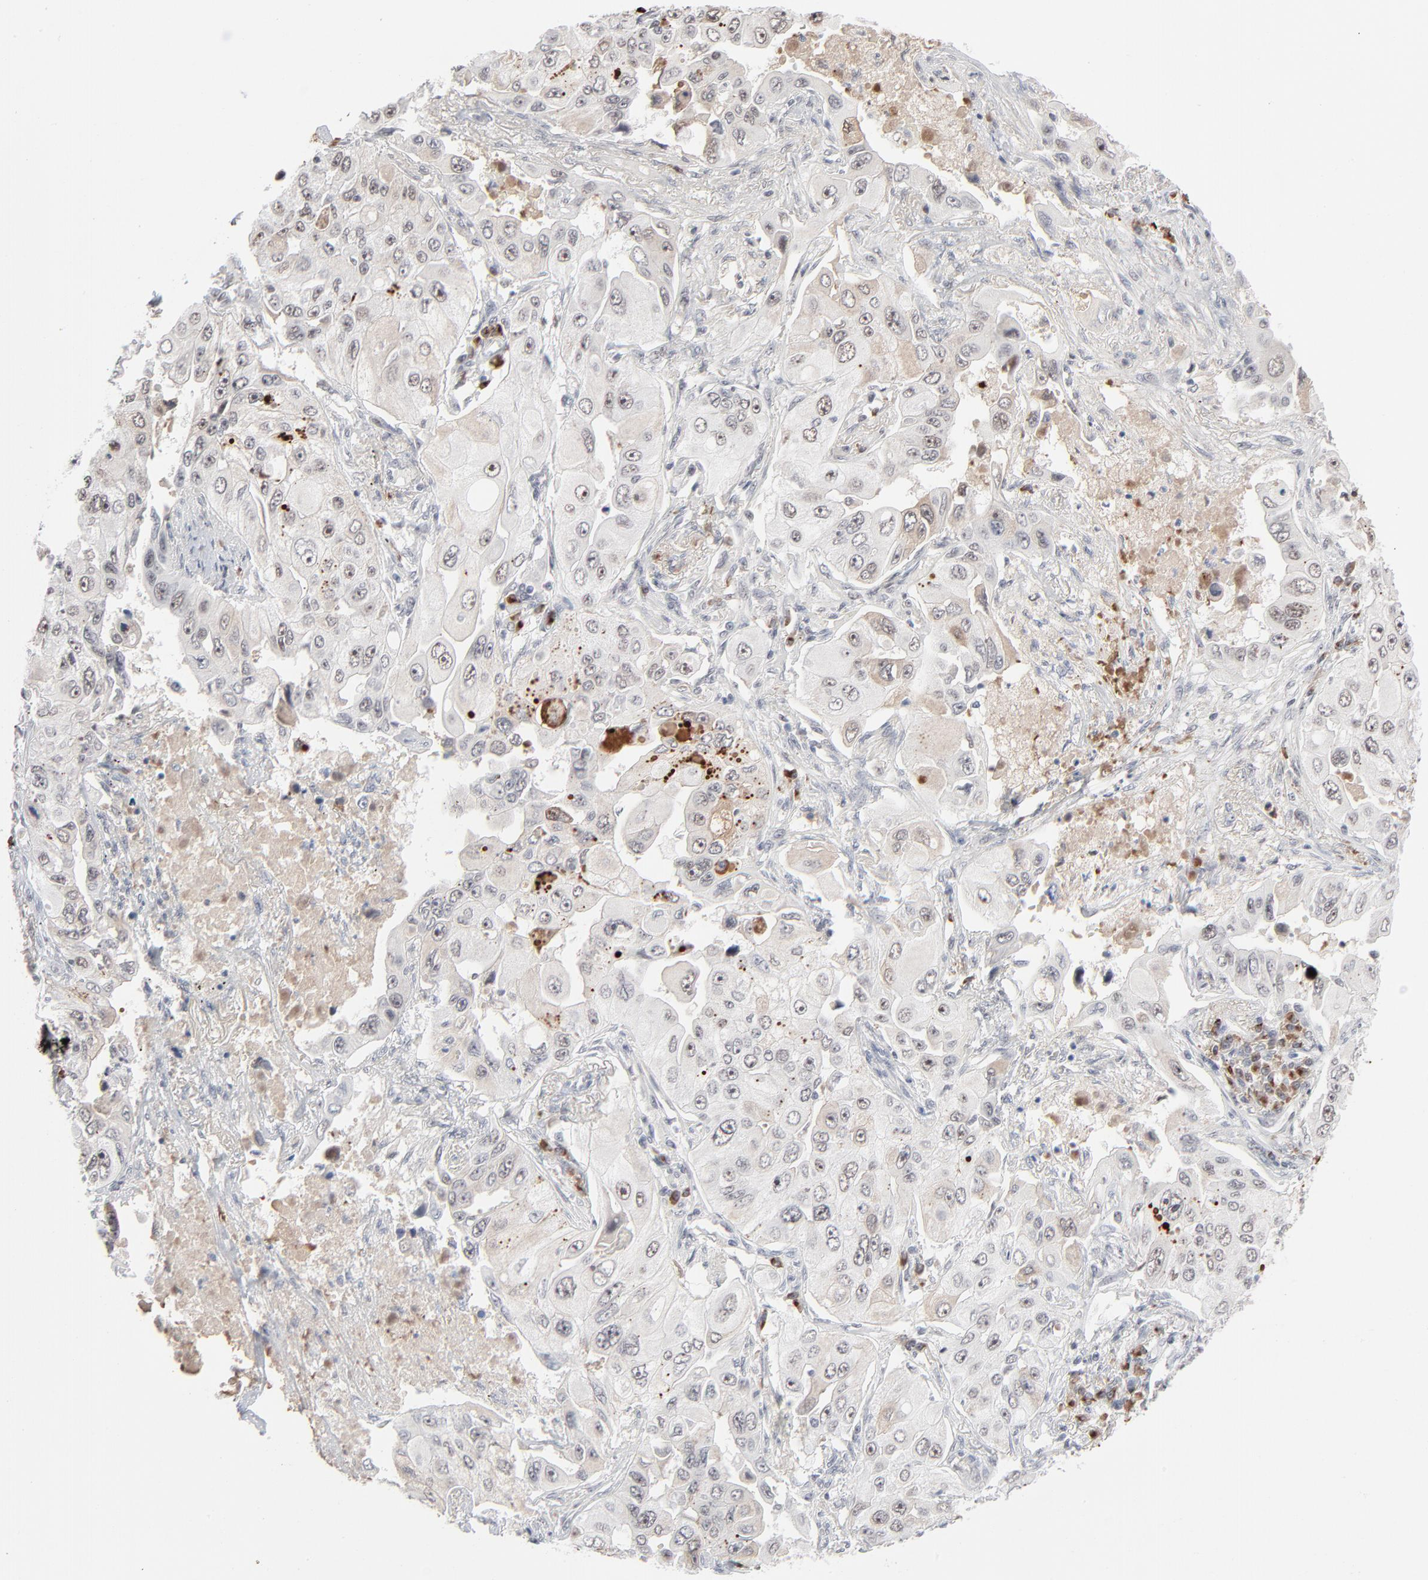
{"staining": {"intensity": "weak", "quantity": "<25%", "location": "cytoplasmic/membranous,nuclear"}, "tissue": "lung cancer", "cell_type": "Tumor cells", "image_type": "cancer", "snomed": [{"axis": "morphology", "description": "Adenocarcinoma, NOS"}, {"axis": "topography", "description": "Lung"}], "caption": "Immunohistochemistry (IHC) micrograph of lung cancer (adenocarcinoma) stained for a protein (brown), which displays no staining in tumor cells.", "gene": "MPHOSPH6", "patient": {"sex": "male", "age": 84}}